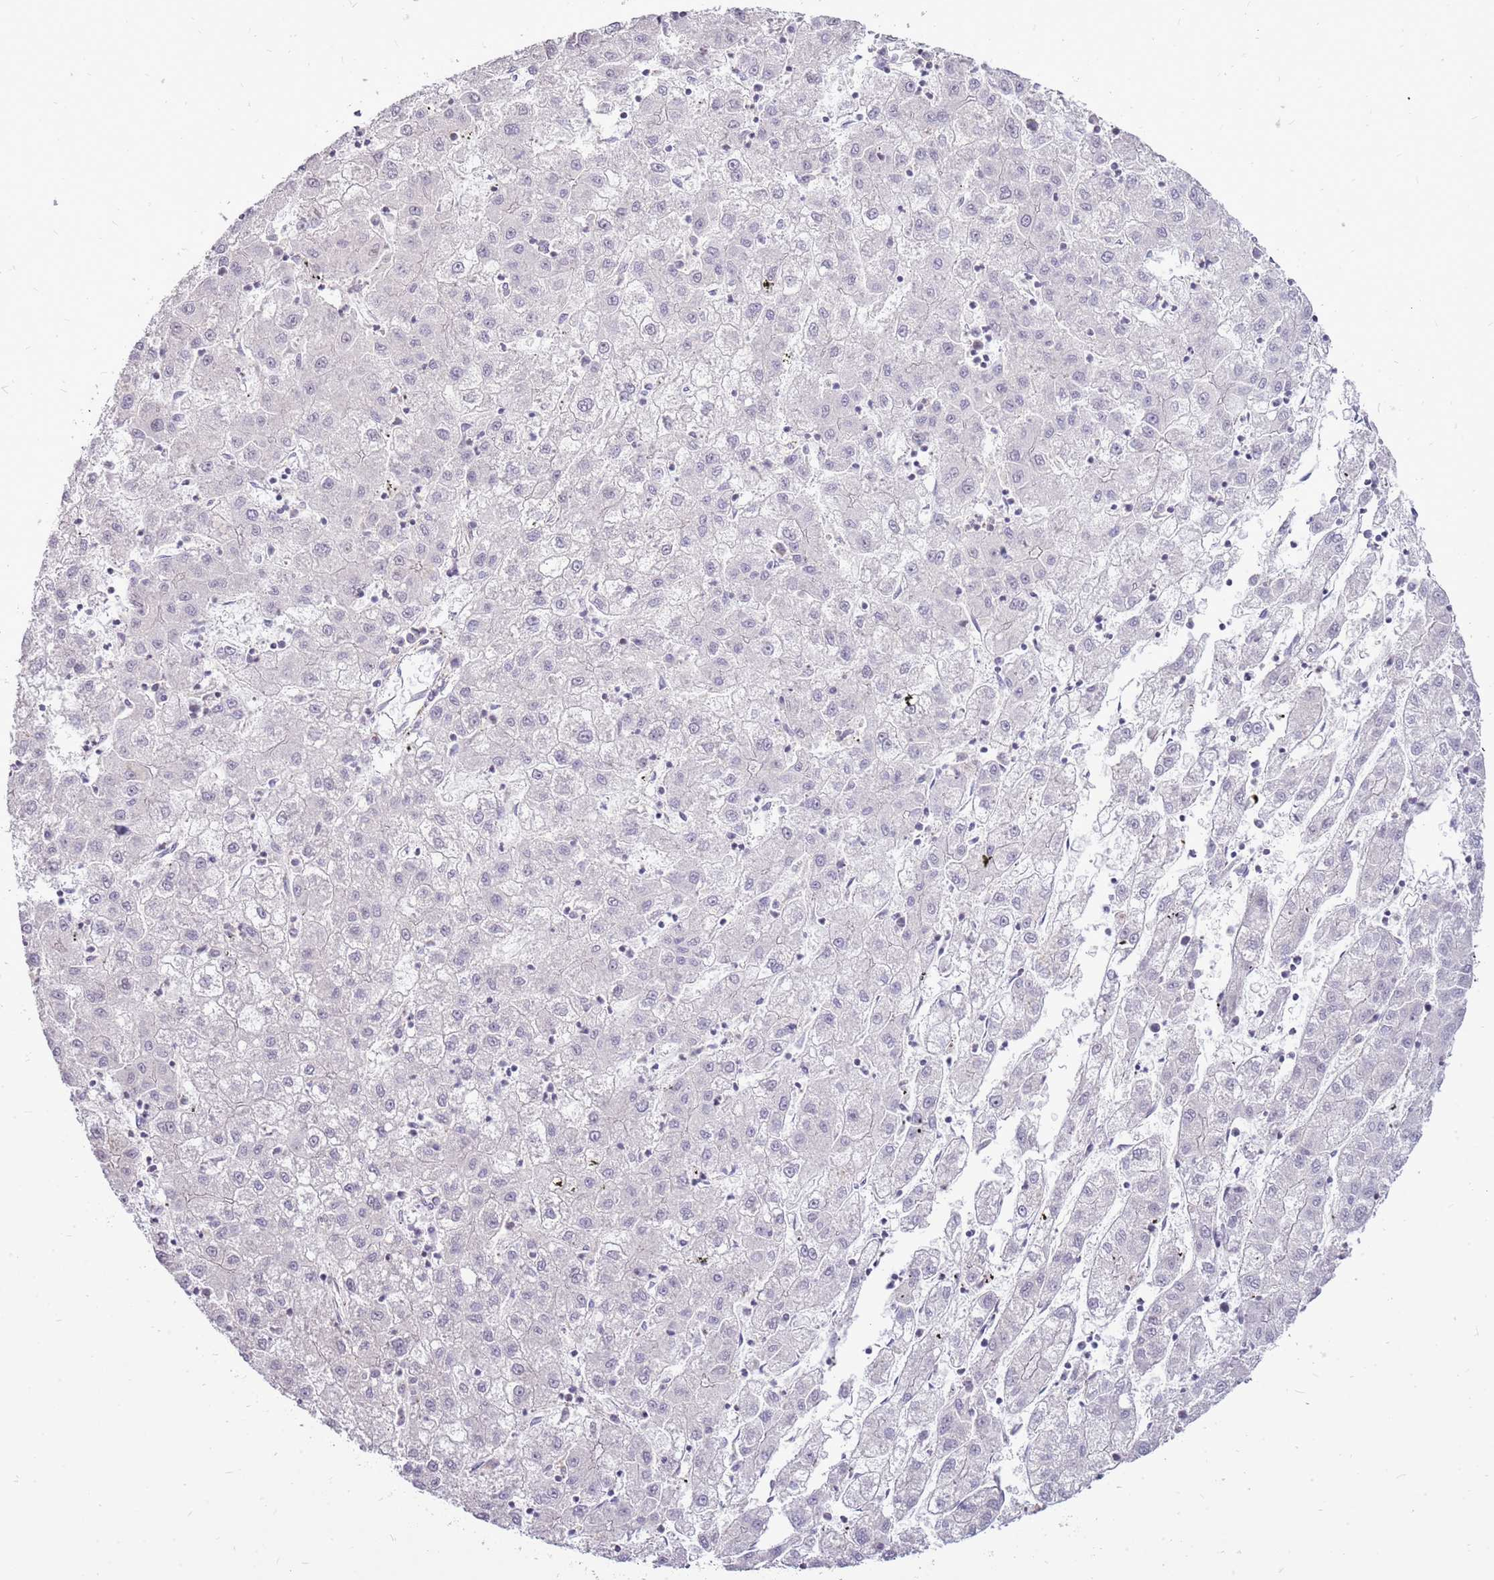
{"staining": {"intensity": "negative", "quantity": "none", "location": "none"}, "tissue": "liver cancer", "cell_type": "Tumor cells", "image_type": "cancer", "snomed": [{"axis": "morphology", "description": "Carcinoma, Hepatocellular, NOS"}, {"axis": "topography", "description": "Liver"}], "caption": "Immunohistochemistry micrograph of human liver hepatocellular carcinoma stained for a protein (brown), which reveals no expression in tumor cells.", "gene": "UGGT2", "patient": {"sex": "male", "age": 72}}